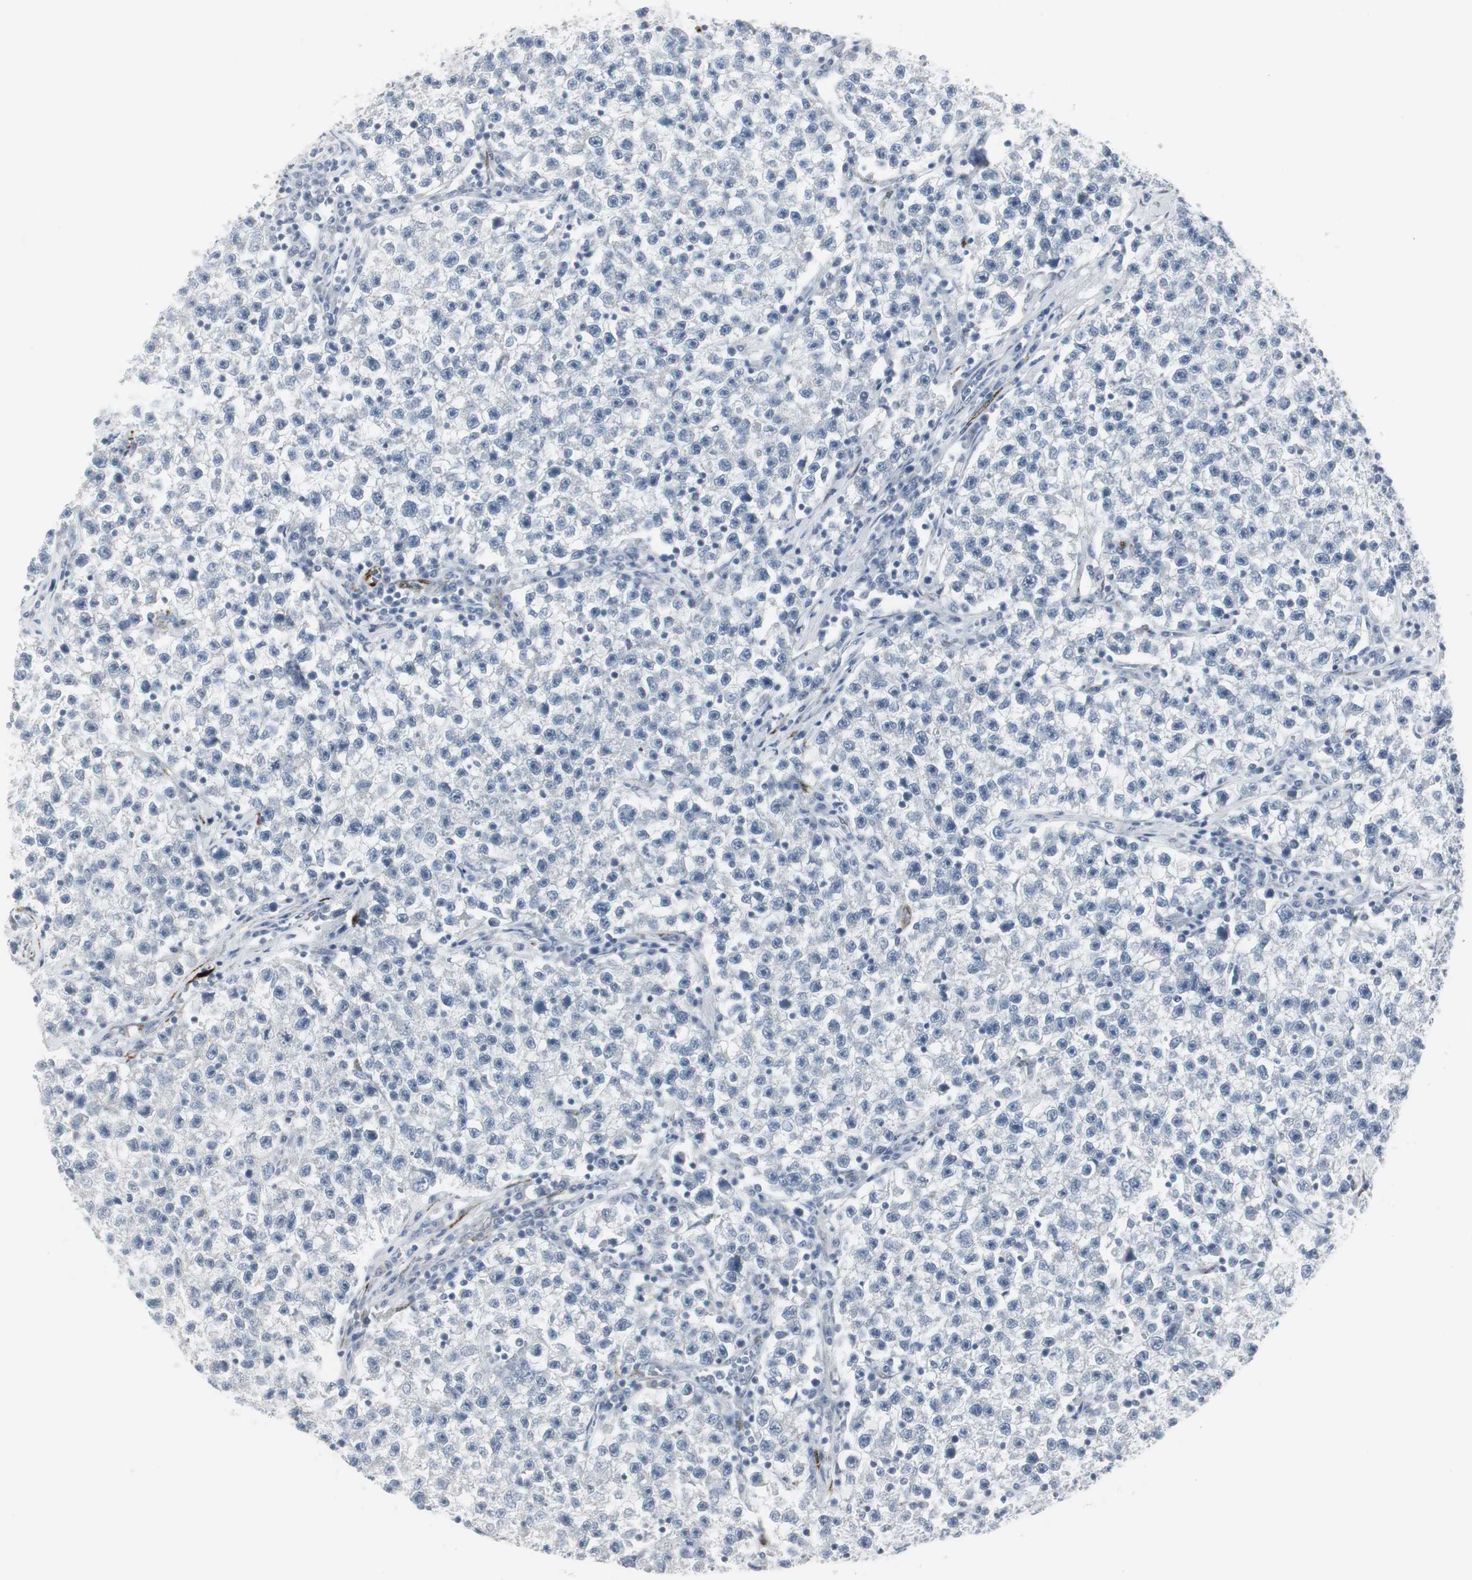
{"staining": {"intensity": "negative", "quantity": "none", "location": "none"}, "tissue": "testis cancer", "cell_type": "Tumor cells", "image_type": "cancer", "snomed": [{"axis": "morphology", "description": "Seminoma, NOS"}, {"axis": "topography", "description": "Testis"}], "caption": "An immunohistochemistry (IHC) image of seminoma (testis) is shown. There is no staining in tumor cells of seminoma (testis). (Brightfield microscopy of DAB (3,3'-diaminobenzidine) IHC at high magnification).", "gene": "PPP1R14A", "patient": {"sex": "male", "age": 22}}